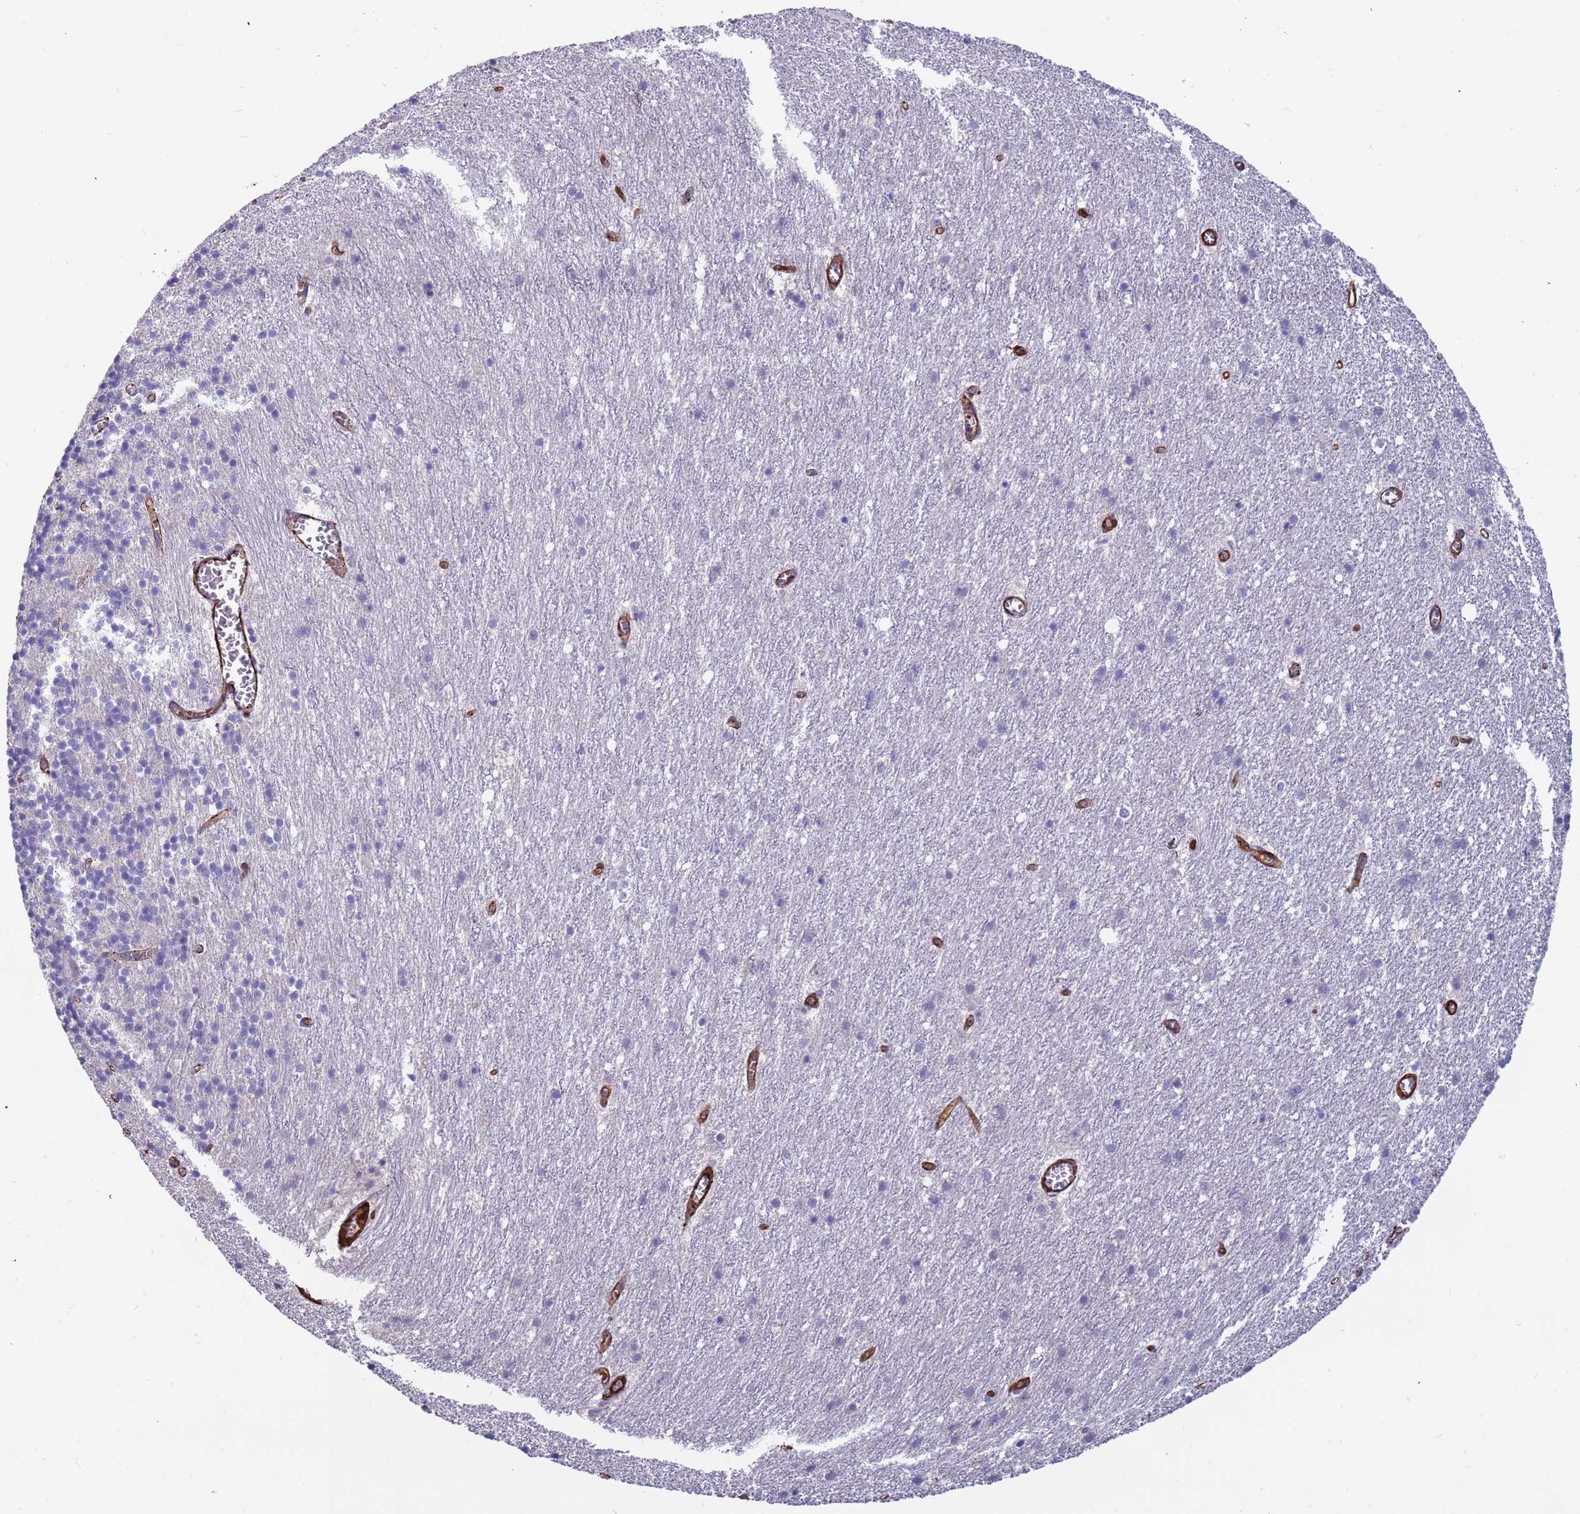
{"staining": {"intensity": "negative", "quantity": "none", "location": "none"}, "tissue": "cerebellum", "cell_type": "Cells in granular layer", "image_type": "normal", "snomed": [{"axis": "morphology", "description": "Normal tissue, NOS"}, {"axis": "topography", "description": "Cerebellum"}], "caption": "Cells in granular layer are negative for brown protein staining in normal cerebellum. The staining is performed using DAB (3,3'-diaminobenzidine) brown chromogen with nuclei counter-stained in using hematoxylin.", "gene": "EHD2", "patient": {"sex": "male", "age": 54}}